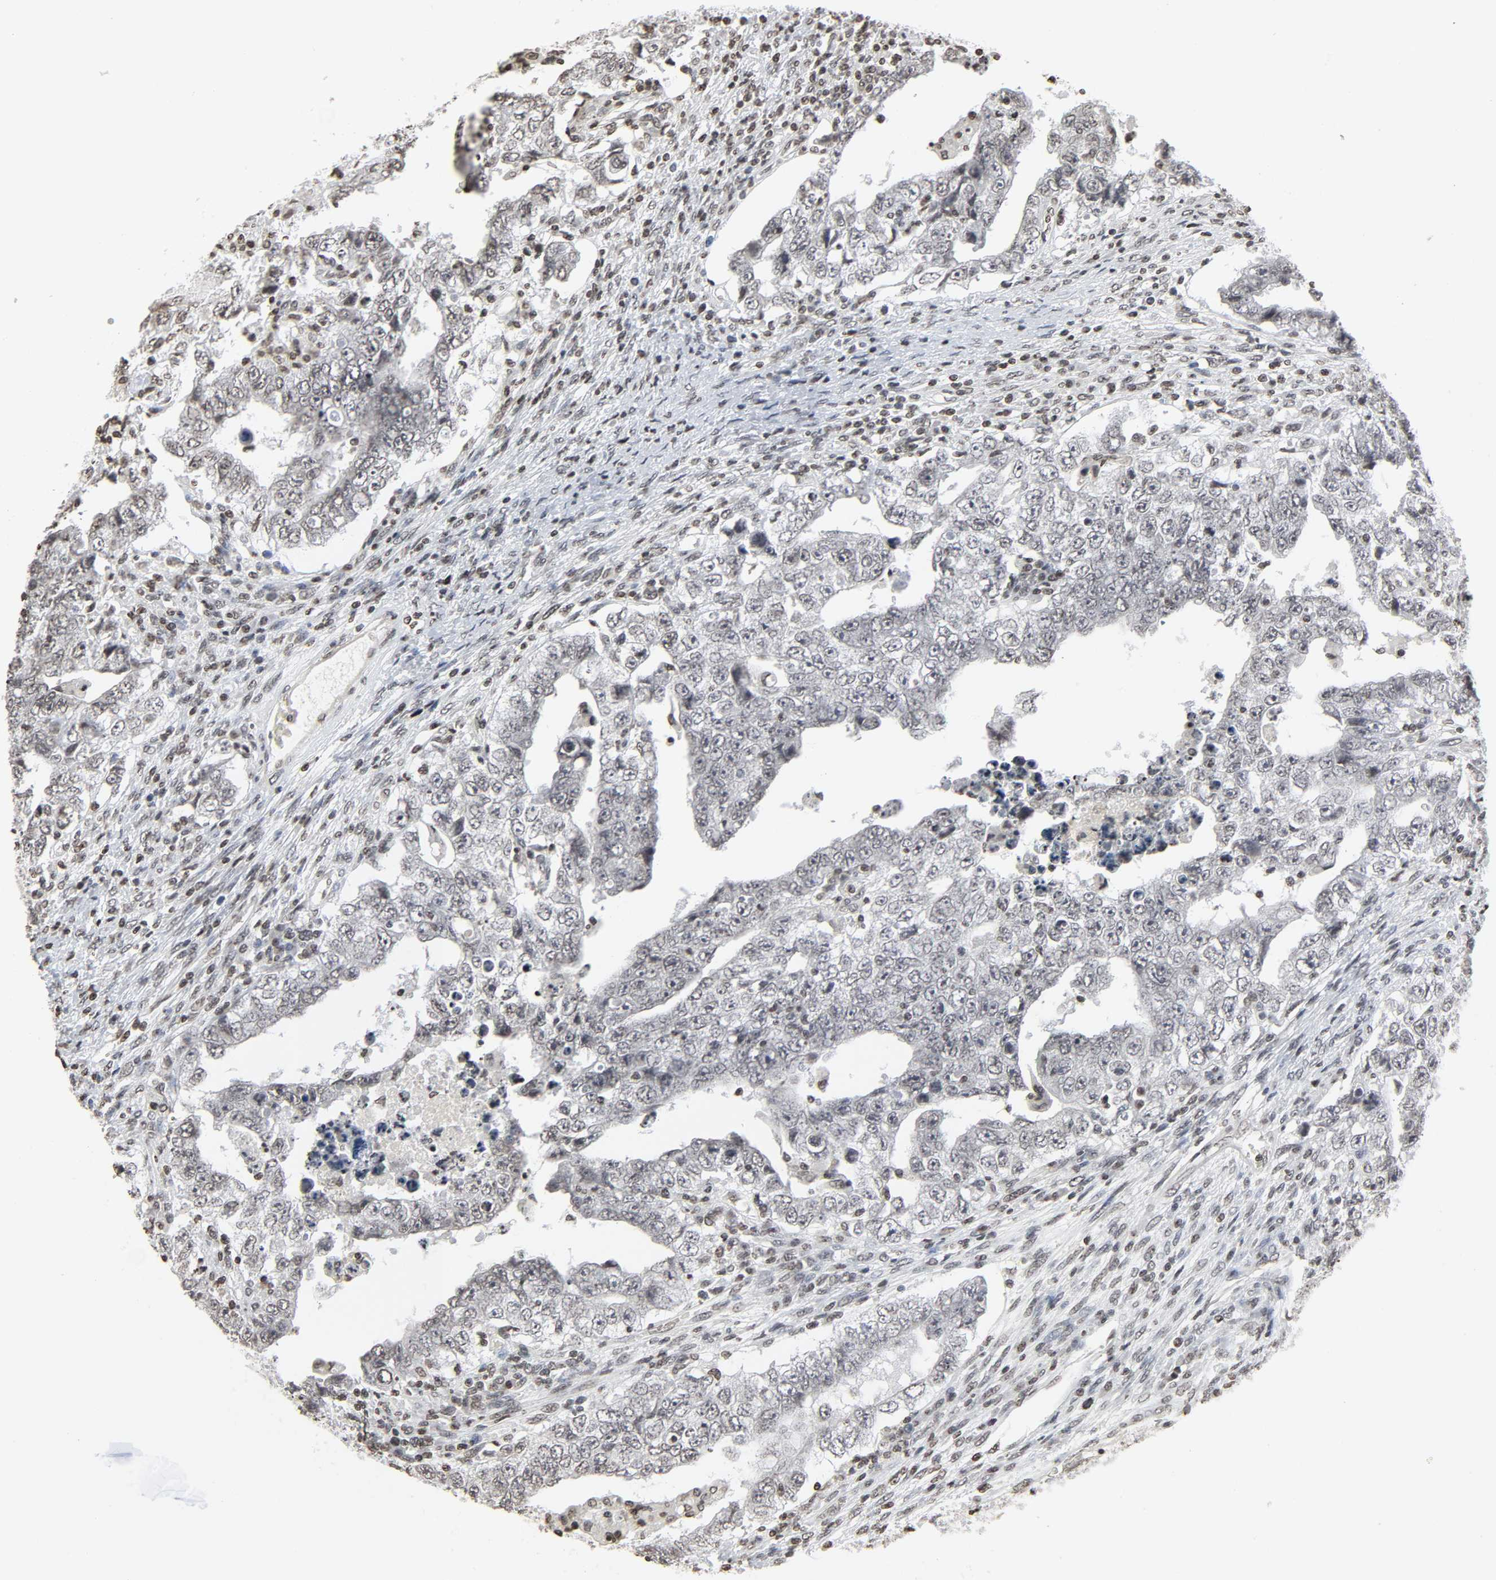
{"staining": {"intensity": "weak", "quantity": ">75%", "location": "nuclear"}, "tissue": "testis cancer", "cell_type": "Tumor cells", "image_type": "cancer", "snomed": [{"axis": "morphology", "description": "Carcinoma, Embryonal, NOS"}, {"axis": "topography", "description": "Testis"}], "caption": "Testis embryonal carcinoma tissue reveals weak nuclear expression in approximately >75% of tumor cells (DAB = brown stain, brightfield microscopy at high magnification).", "gene": "ELAVL1", "patient": {"sex": "male", "age": 26}}